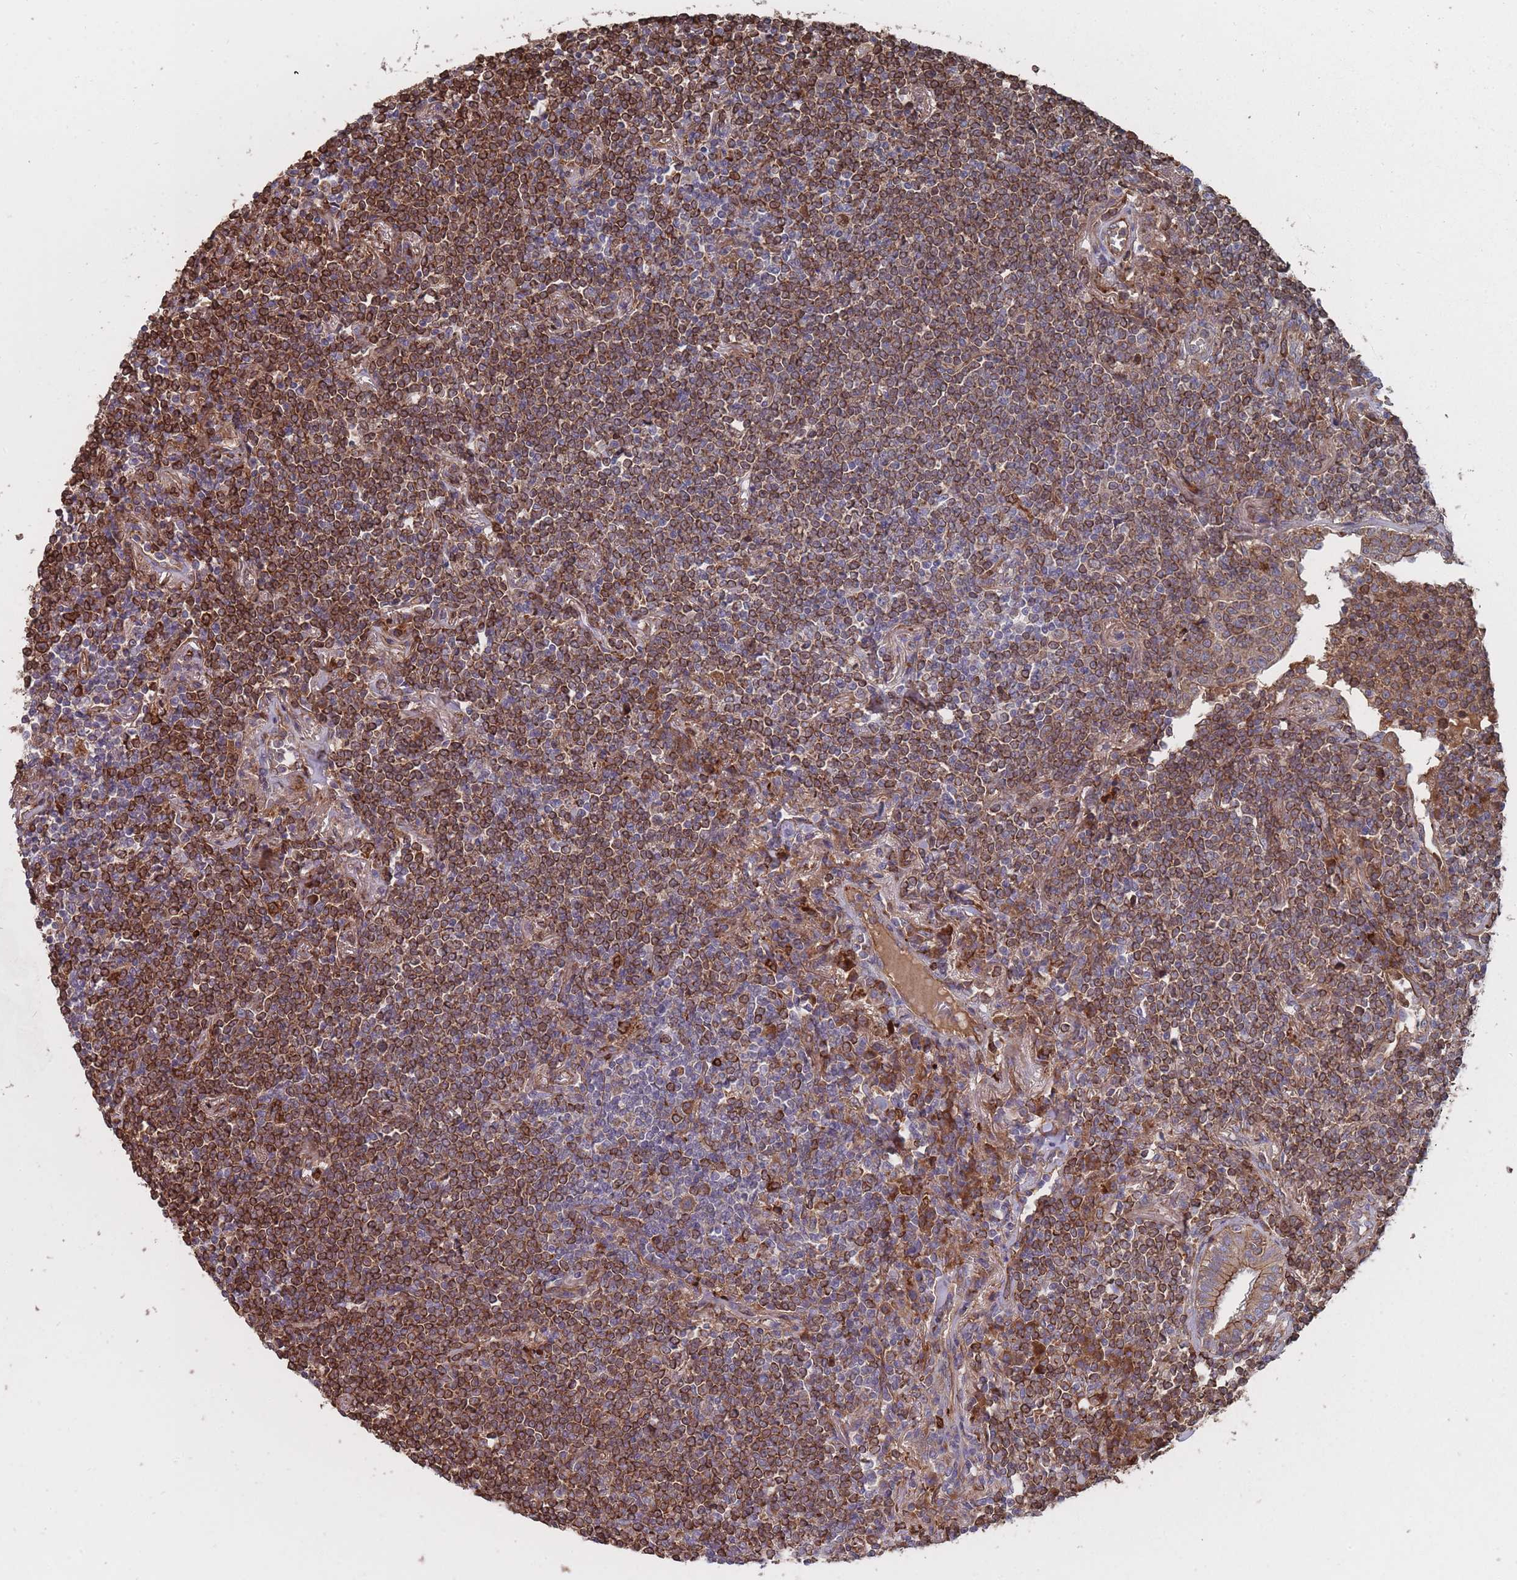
{"staining": {"intensity": "moderate", "quantity": ">75%", "location": "cytoplasmic/membranous"}, "tissue": "lymphoma", "cell_type": "Tumor cells", "image_type": "cancer", "snomed": [{"axis": "morphology", "description": "Malignant lymphoma, non-Hodgkin's type, Low grade"}, {"axis": "topography", "description": "Lung"}], "caption": "Immunohistochemical staining of low-grade malignant lymphoma, non-Hodgkin's type reveals moderate cytoplasmic/membranous protein positivity in approximately >75% of tumor cells.", "gene": "THSD7B", "patient": {"sex": "female", "age": 71}}